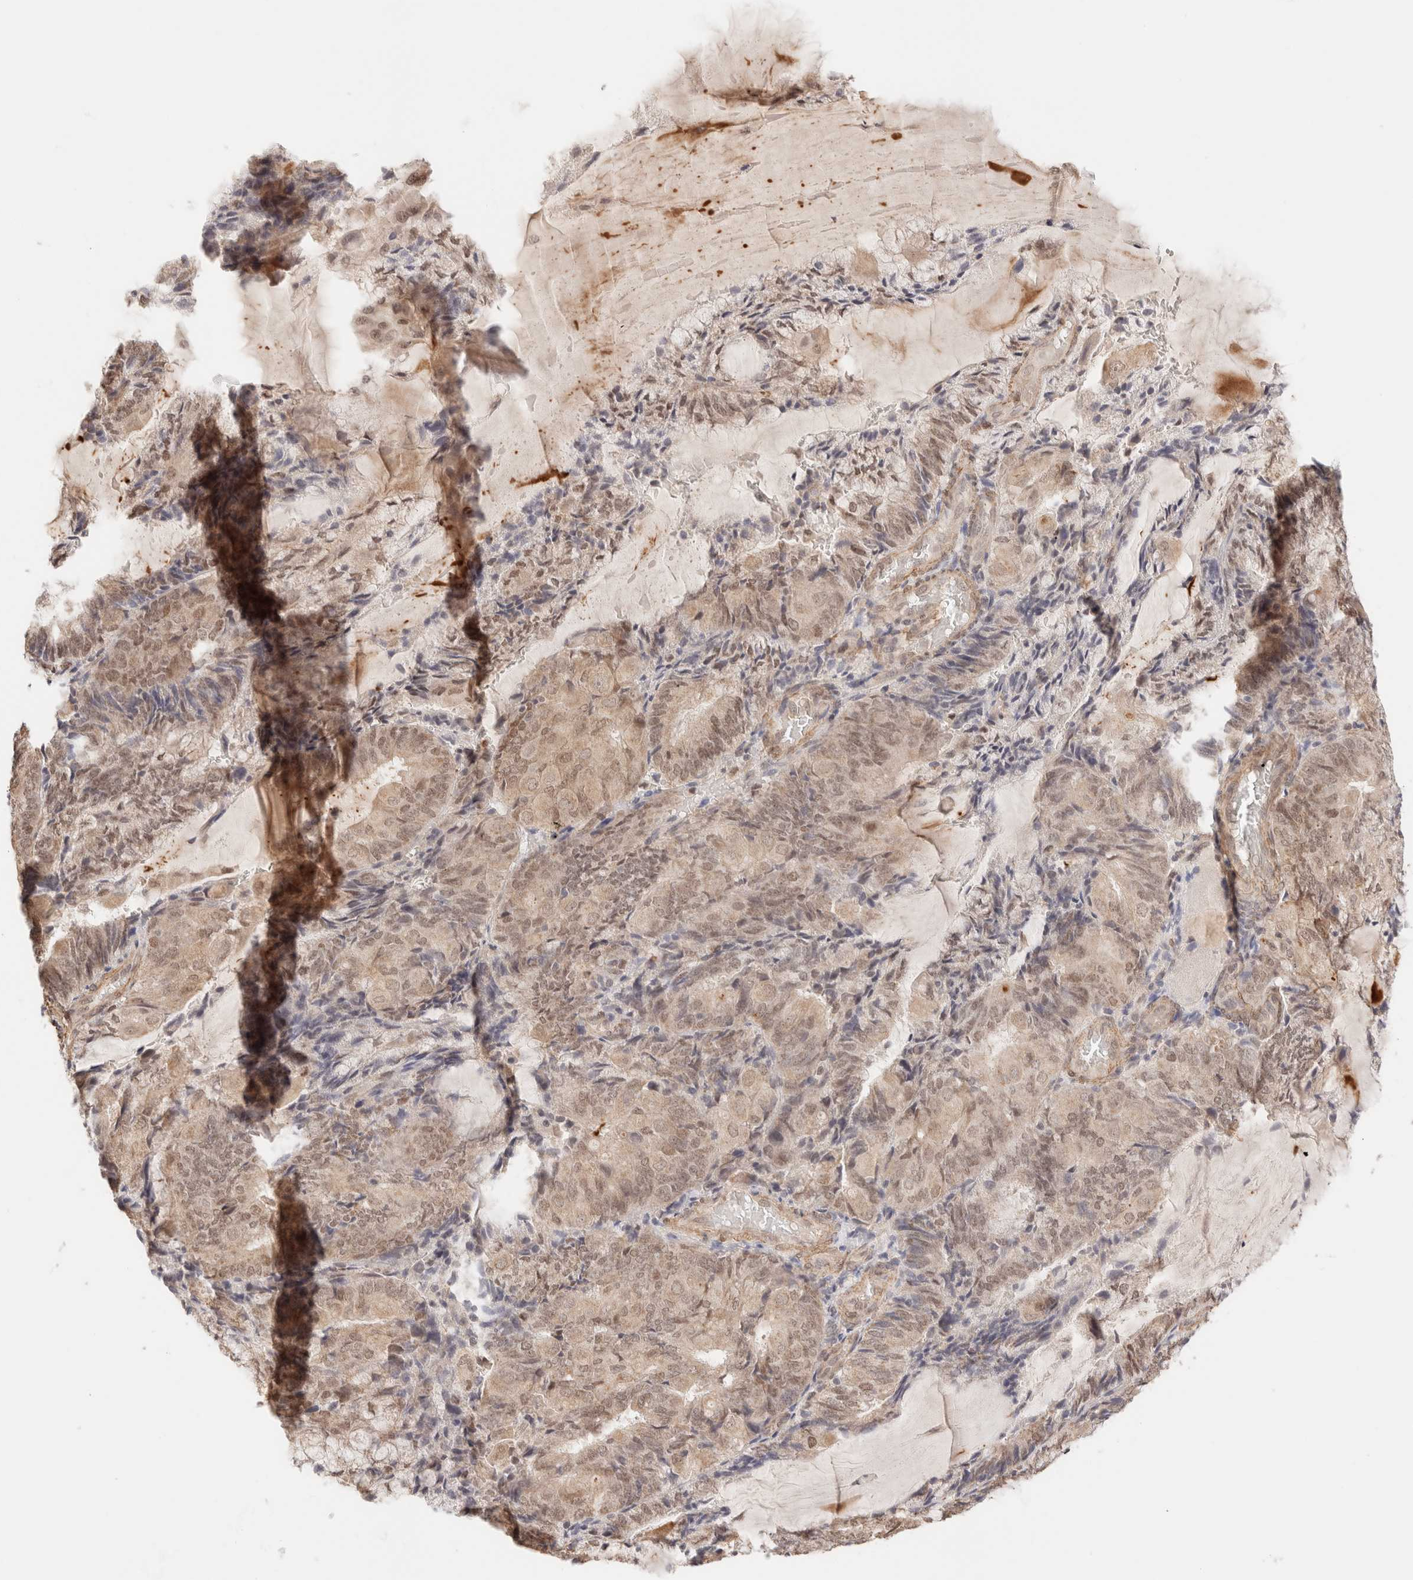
{"staining": {"intensity": "weak", "quantity": ">75%", "location": "cytoplasmic/membranous,nuclear"}, "tissue": "endometrial cancer", "cell_type": "Tumor cells", "image_type": "cancer", "snomed": [{"axis": "morphology", "description": "Adenocarcinoma, NOS"}, {"axis": "topography", "description": "Endometrium"}], "caption": "The image displays staining of endometrial cancer (adenocarcinoma), revealing weak cytoplasmic/membranous and nuclear protein positivity (brown color) within tumor cells. (DAB IHC, brown staining for protein, blue staining for nuclei).", "gene": "BRPF3", "patient": {"sex": "female", "age": 81}}